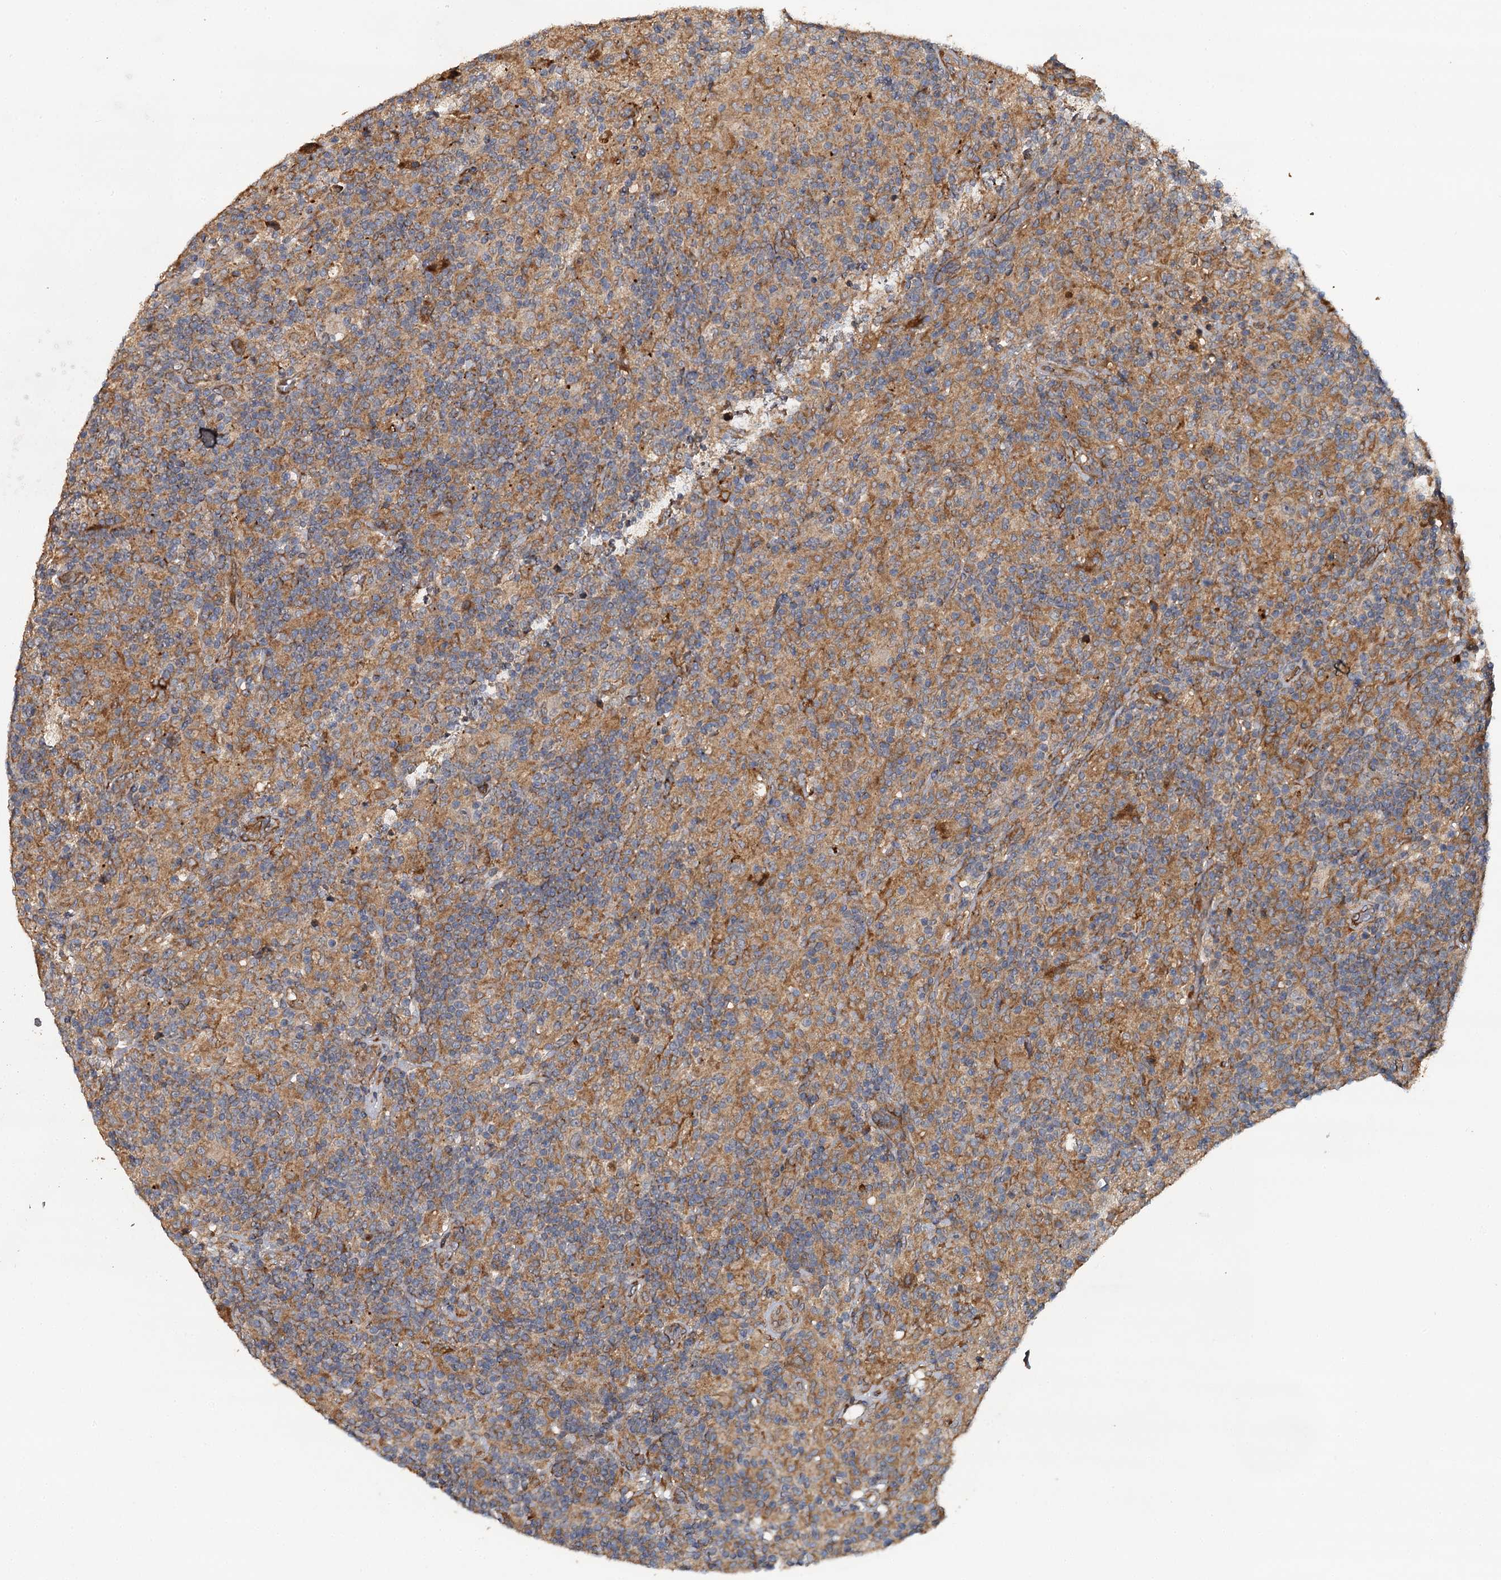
{"staining": {"intensity": "weak", "quantity": "<25%", "location": "cytoplasmic/membranous"}, "tissue": "lymphoma", "cell_type": "Tumor cells", "image_type": "cancer", "snomed": [{"axis": "morphology", "description": "Hodgkin's disease, NOS"}, {"axis": "topography", "description": "Lymph node"}], "caption": "Hodgkin's disease was stained to show a protein in brown. There is no significant positivity in tumor cells.", "gene": "LRRK2", "patient": {"sex": "male", "age": 70}}